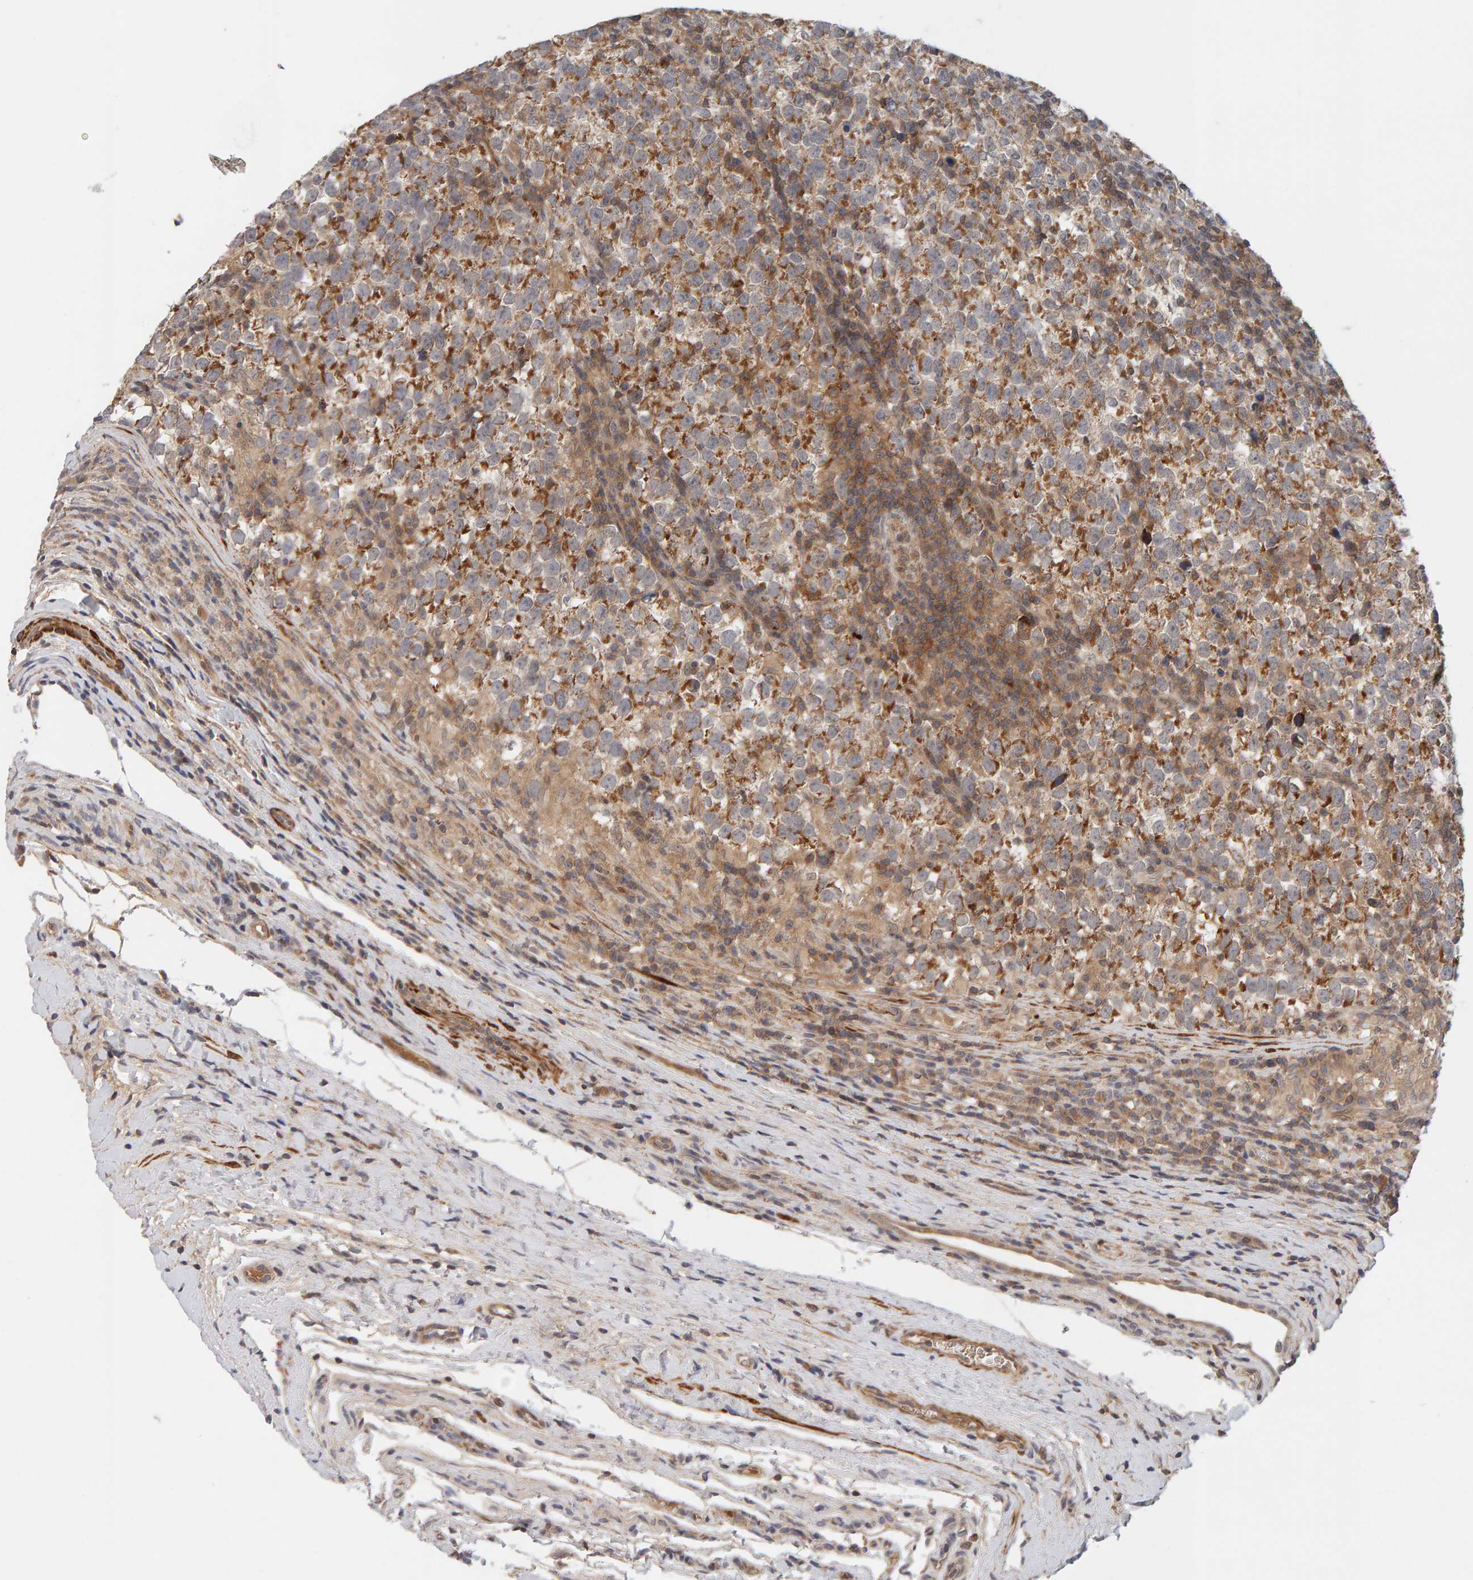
{"staining": {"intensity": "strong", "quantity": "<25%", "location": "cytoplasmic/membranous"}, "tissue": "testis cancer", "cell_type": "Tumor cells", "image_type": "cancer", "snomed": [{"axis": "morphology", "description": "Normal tissue, NOS"}, {"axis": "morphology", "description": "Seminoma, NOS"}, {"axis": "topography", "description": "Testis"}], "caption": "Immunohistochemical staining of testis cancer demonstrates medium levels of strong cytoplasmic/membranous protein positivity in approximately <25% of tumor cells.", "gene": "NUDCD1", "patient": {"sex": "male", "age": 43}}